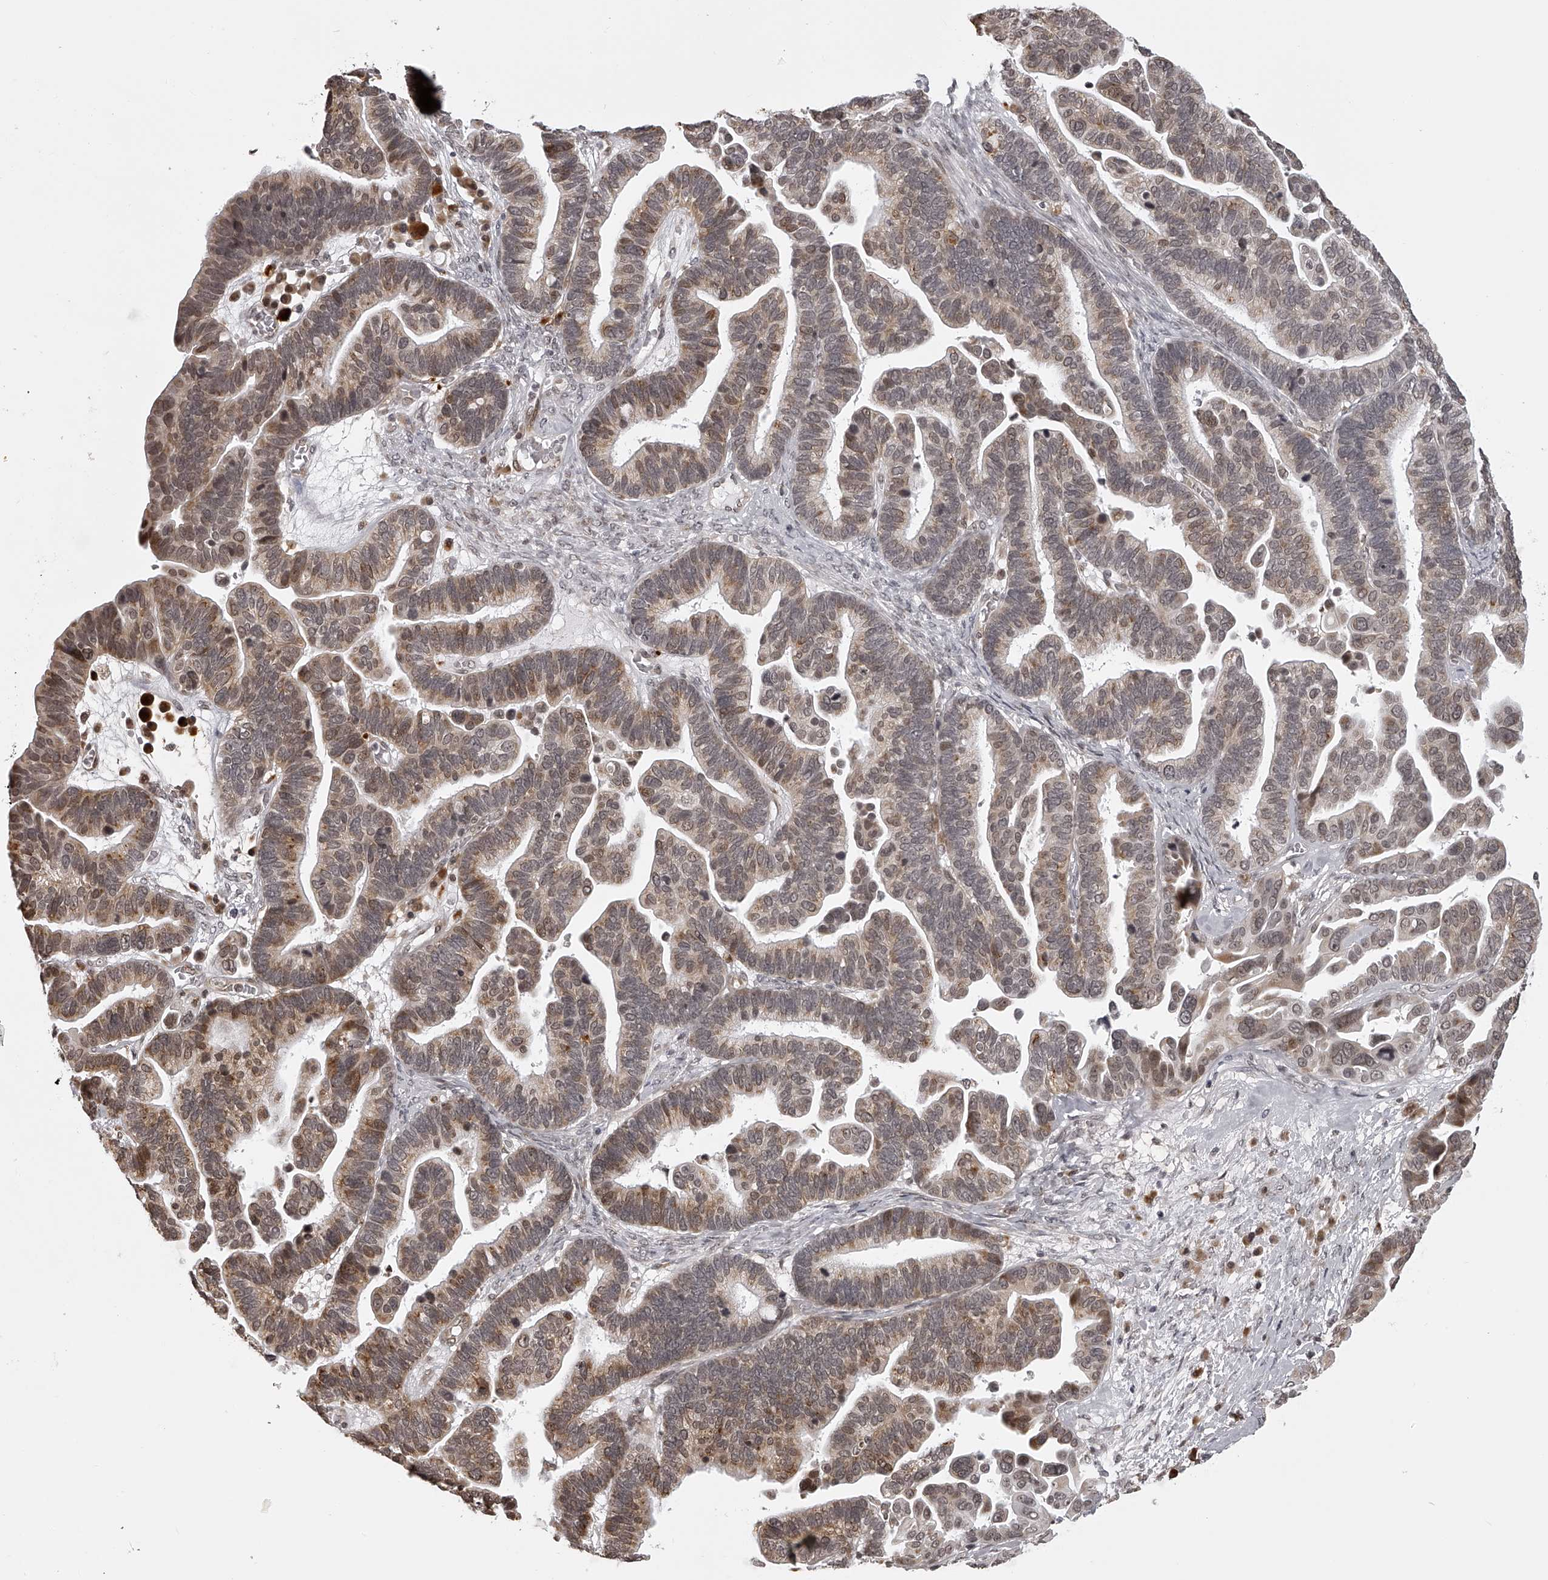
{"staining": {"intensity": "weak", "quantity": ">75%", "location": "cytoplasmic/membranous,nuclear"}, "tissue": "ovarian cancer", "cell_type": "Tumor cells", "image_type": "cancer", "snomed": [{"axis": "morphology", "description": "Cystadenocarcinoma, serous, NOS"}, {"axis": "topography", "description": "Ovary"}], "caption": "Protein staining by immunohistochemistry (IHC) shows weak cytoplasmic/membranous and nuclear positivity in approximately >75% of tumor cells in serous cystadenocarcinoma (ovarian). The staining was performed using DAB (3,3'-diaminobenzidine), with brown indicating positive protein expression. Nuclei are stained blue with hematoxylin.", "gene": "ODF2L", "patient": {"sex": "female", "age": 56}}